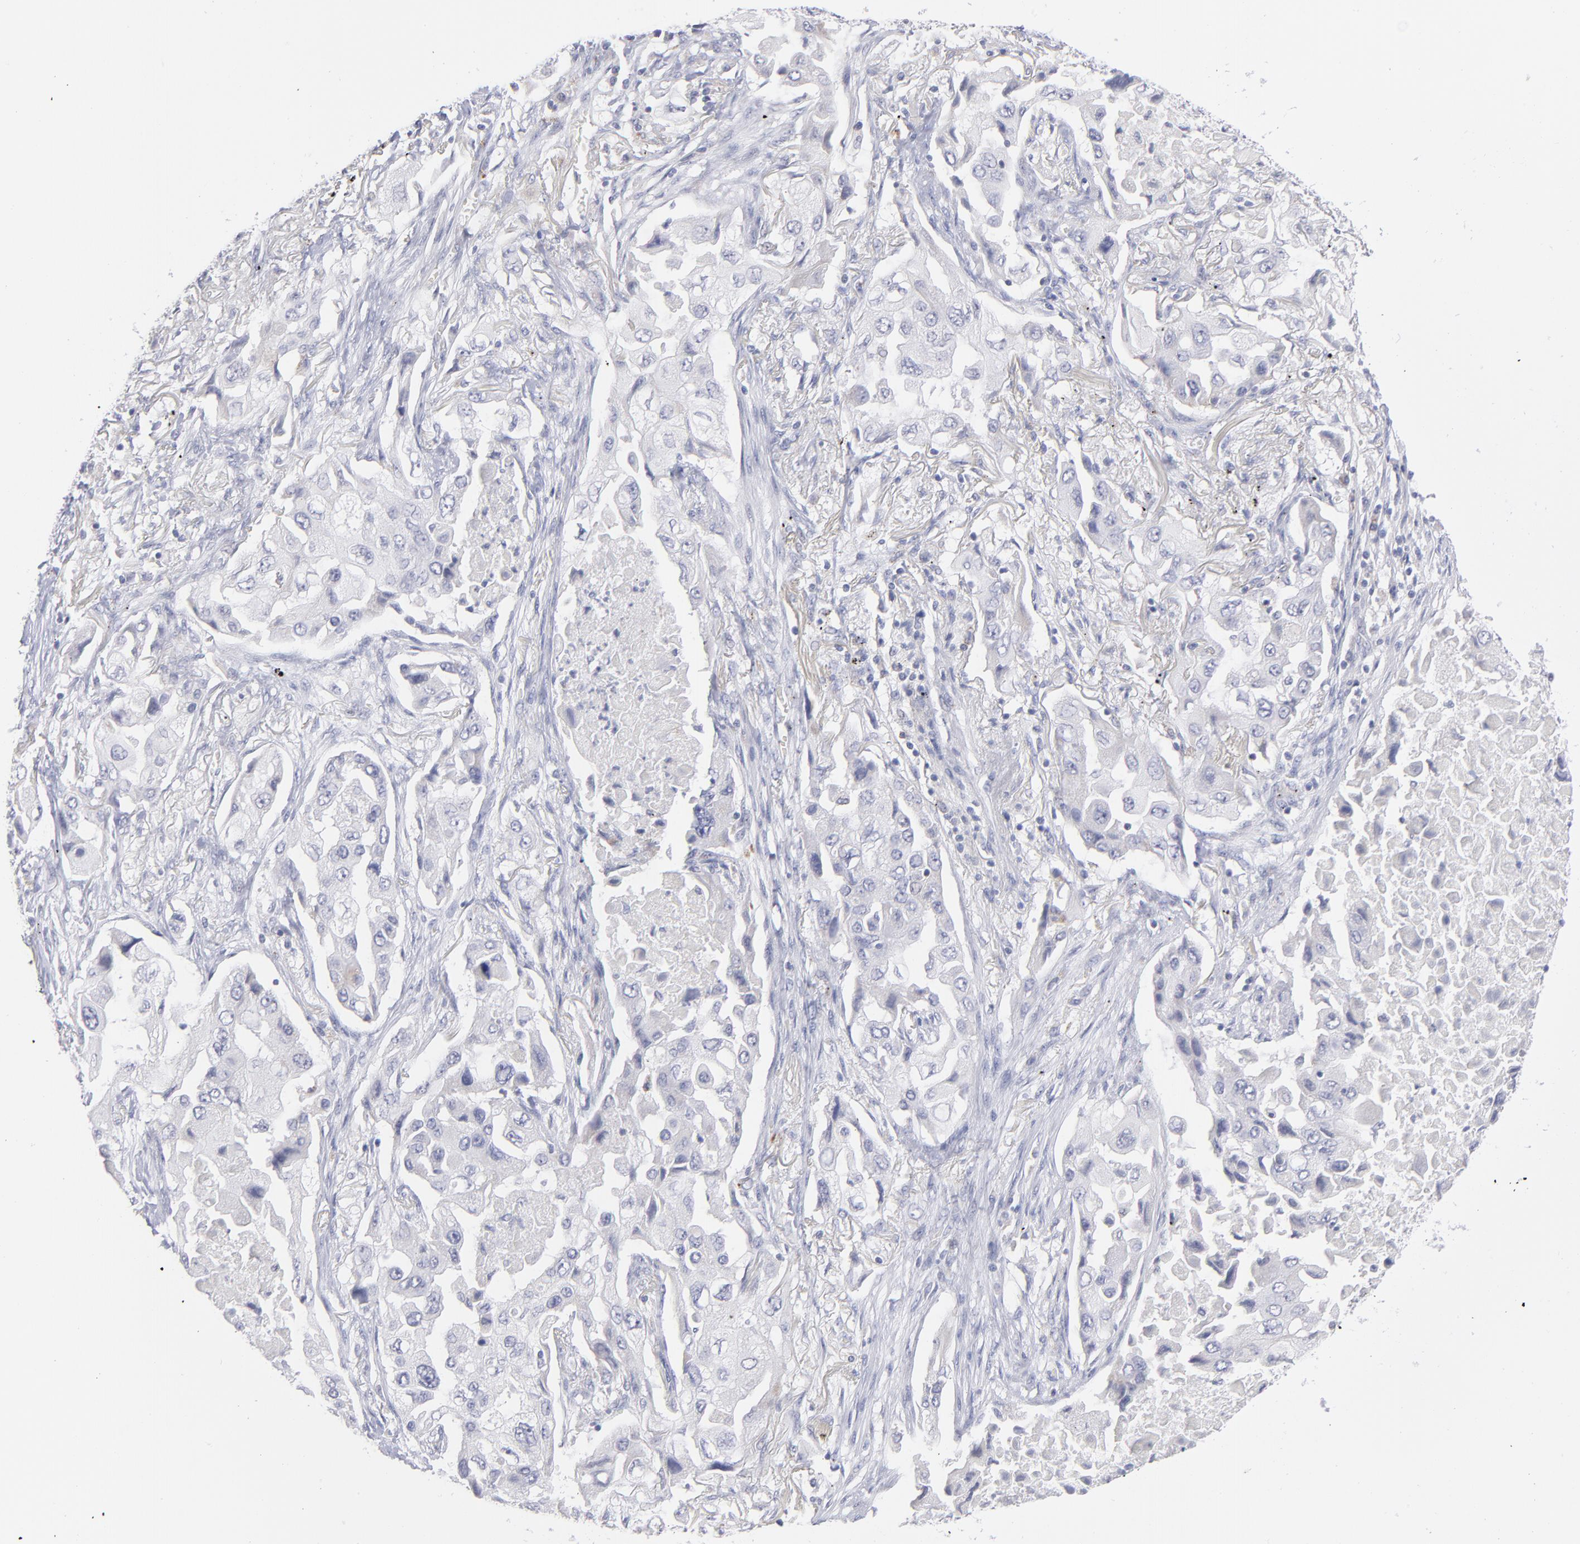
{"staining": {"intensity": "negative", "quantity": "none", "location": "none"}, "tissue": "lung cancer", "cell_type": "Tumor cells", "image_type": "cancer", "snomed": [{"axis": "morphology", "description": "Adenocarcinoma, NOS"}, {"axis": "topography", "description": "Lung"}], "caption": "Tumor cells show no significant protein expression in lung cancer (adenocarcinoma).", "gene": "MTHFD2", "patient": {"sex": "female", "age": 65}}